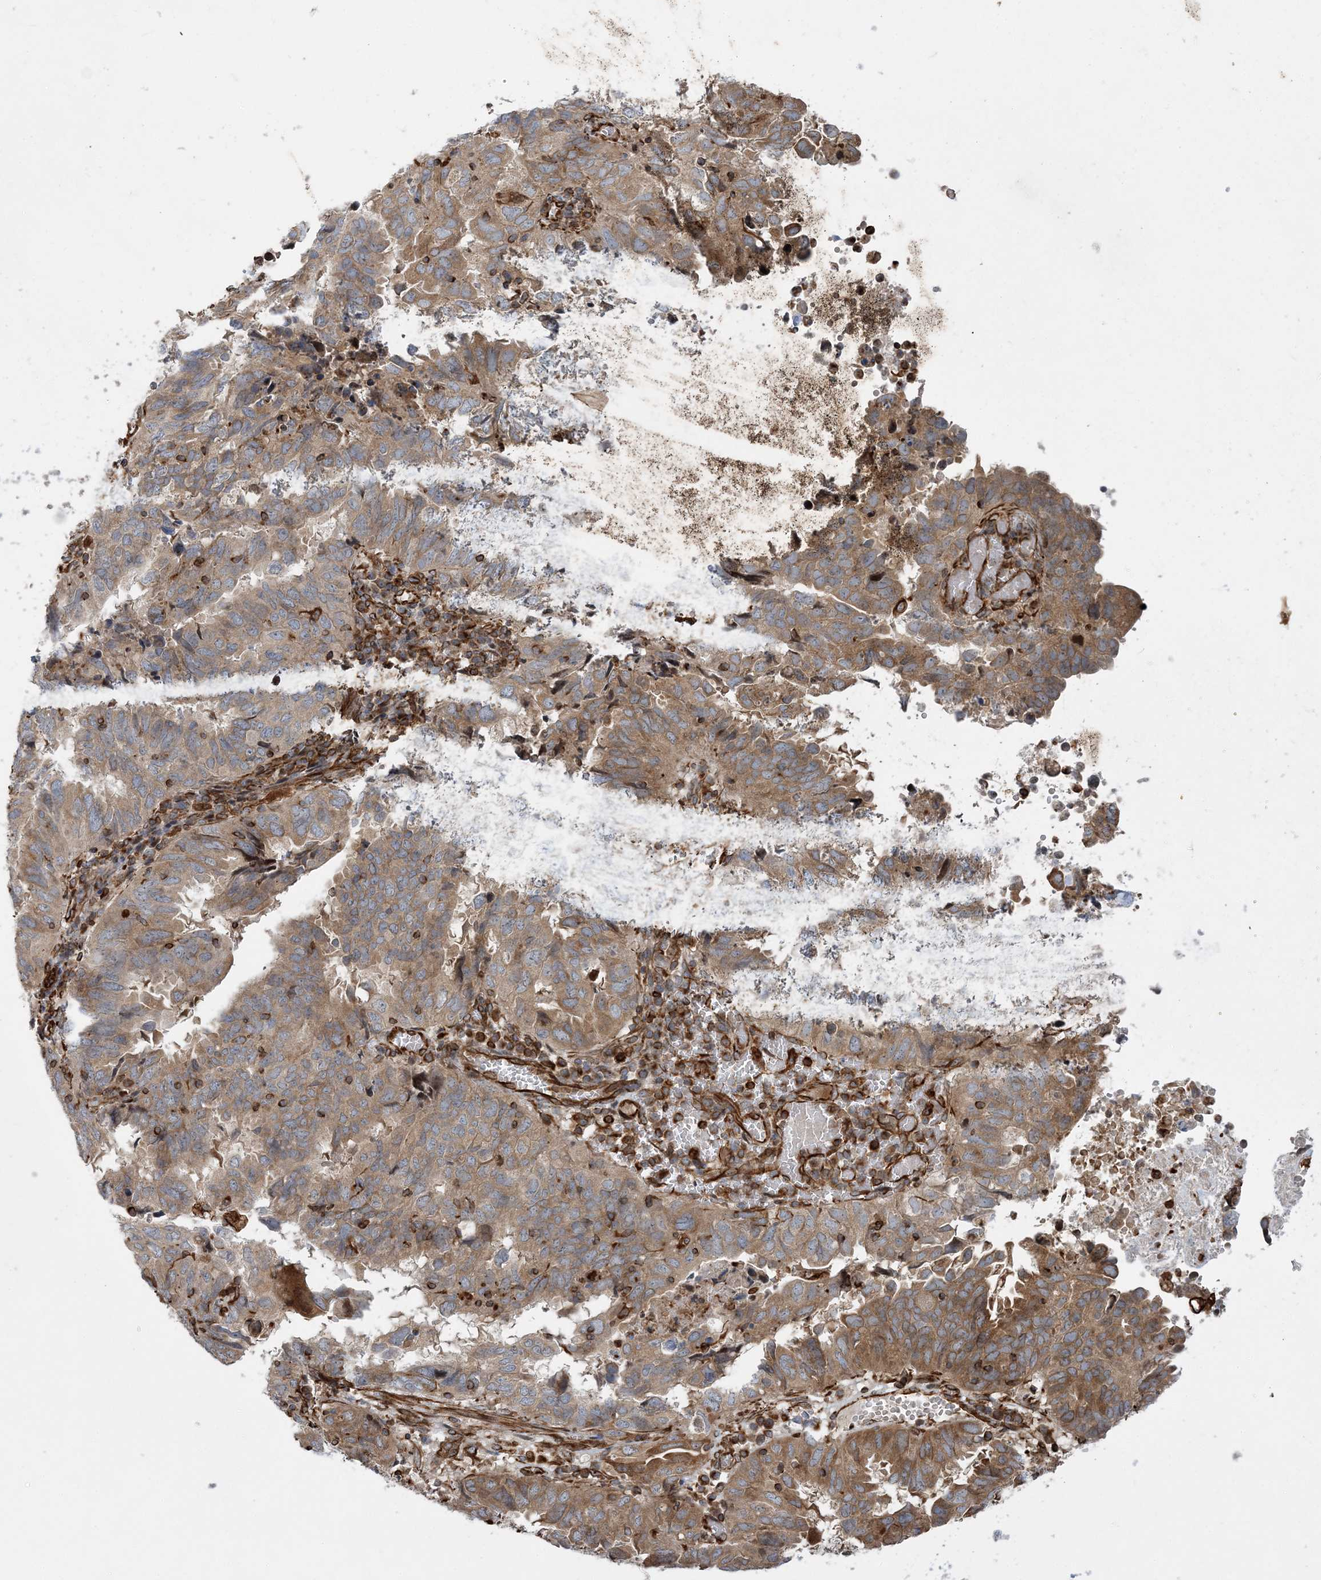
{"staining": {"intensity": "moderate", "quantity": ">75%", "location": "cytoplasmic/membranous"}, "tissue": "endometrial cancer", "cell_type": "Tumor cells", "image_type": "cancer", "snomed": [{"axis": "morphology", "description": "Adenocarcinoma, NOS"}, {"axis": "topography", "description": "Uterus"}], "caption": "Immunohistochemistry (DAB (3,3'-diaminobenzidine)) staining of endometrial cancer (adenocarcinoma) displays moderate cytoplasmic/membranous protein staining in about >75% of tumor cells. (IHC, brightfield microscopy, high magnification).", "gene": "FAM114A2", "patient": {"sex": "female", "age": 77}}